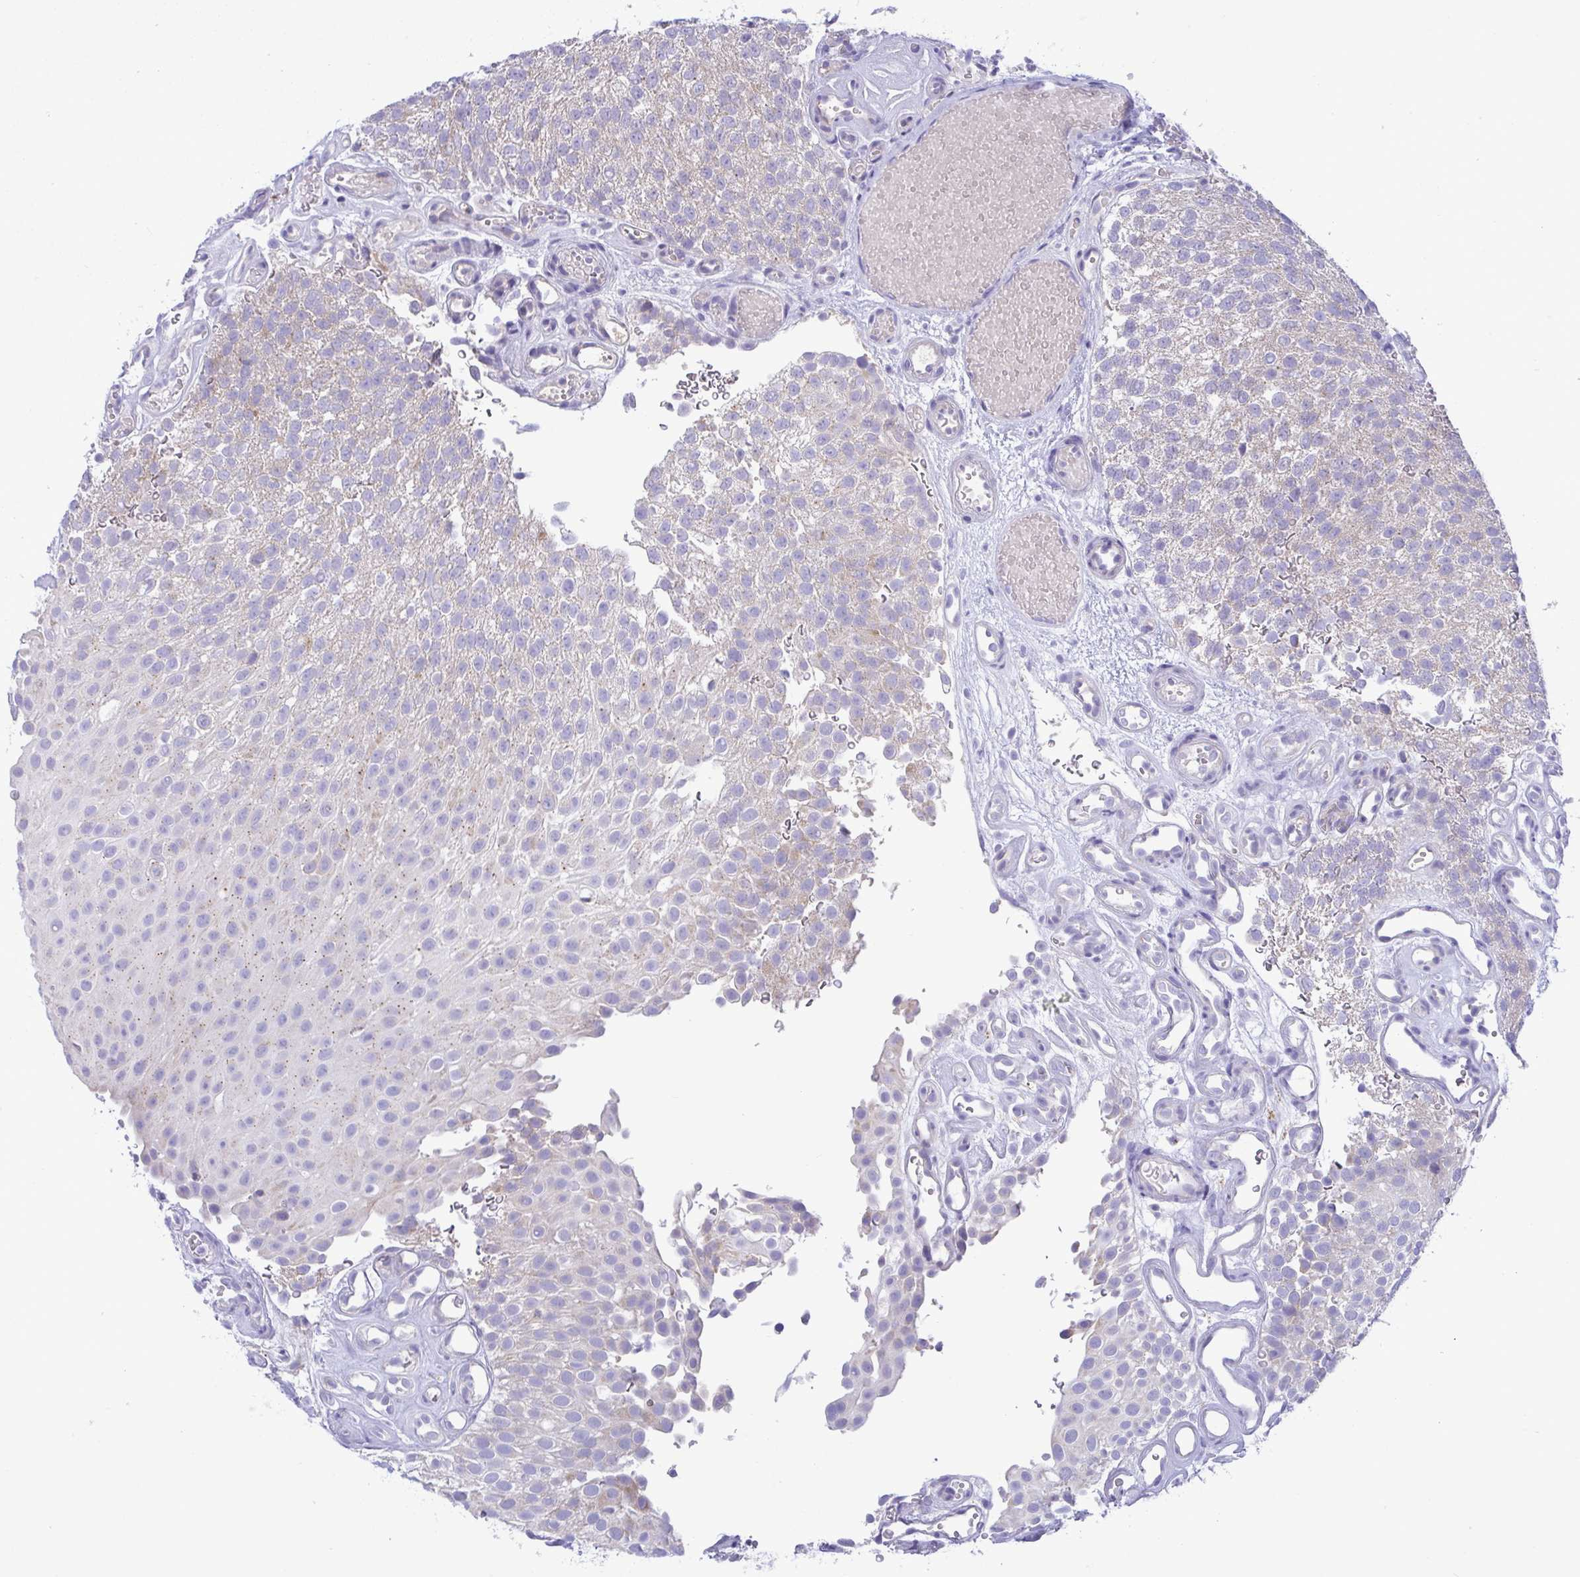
{"staining": {"intensity": "negative", "quantity": "none", "location": "none"}, "tissue": "urothelial cancer", "cell_type": "Tumor cells", "image_type": "cancer", "snomed": [{"axis": "morphology", "description": "Urothelial carcinoma, Low grade"}, {"axis": "topography", "description": "Urinary bladder"}], "caption": "DAB immunohistochemical staining of urothelial cancer reveals no significant expression in tumor cells.", "gene": "PLA2G12B", "patient": {"sex": "male", "age": 78}}